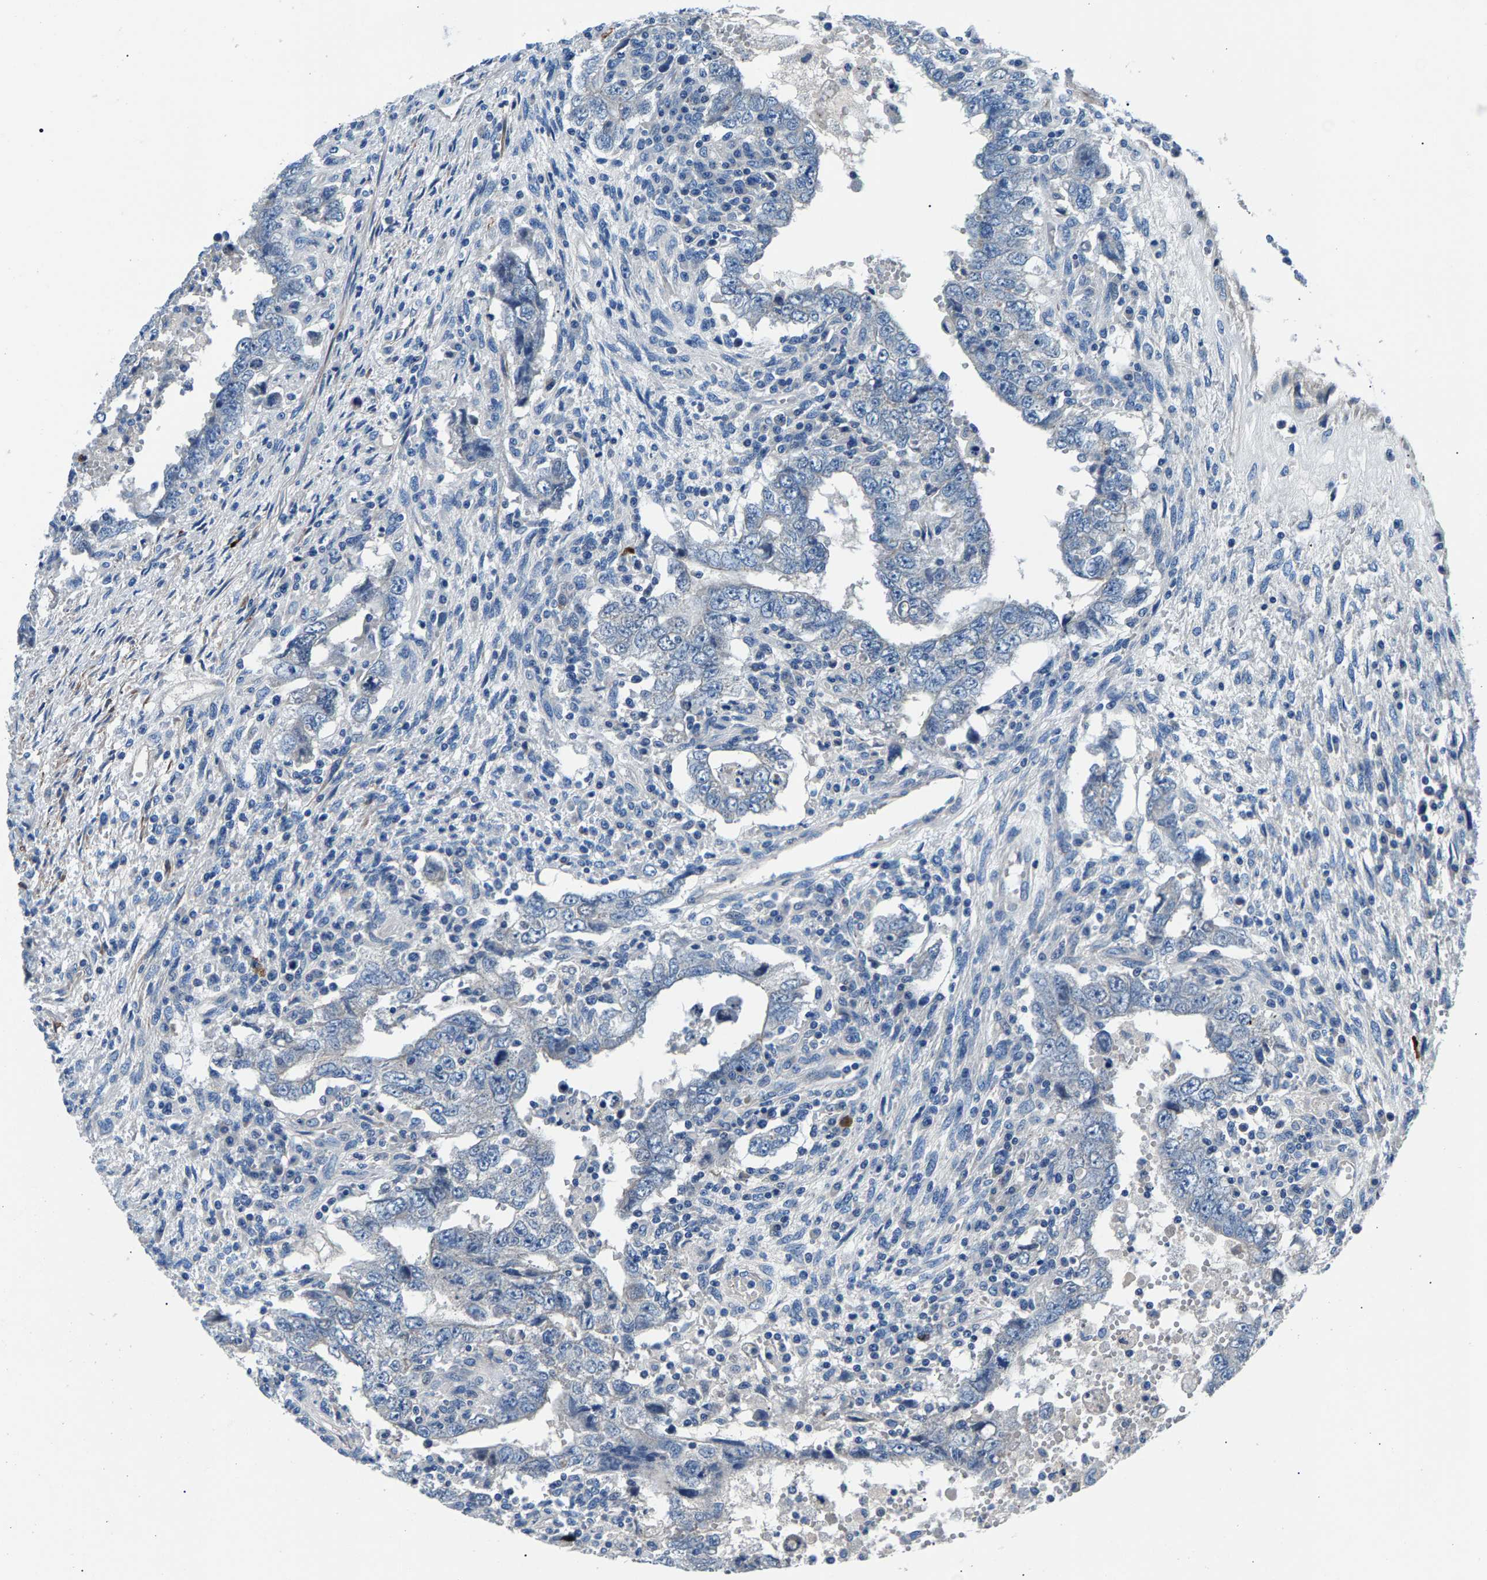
{"staining": {"intensity": "negative", "quantity": "none", "location": "none"}, "tissue": "testis cancer", "cell_type": "Tumor cells", "image_type": "cancer", "snomed": [{"axis": "morphology", "description": "Carcinoma, Embryonal, NOS"}, {"axis": "topography", "description": "Testis"}], "caption": "DAB immunohistochemical staining of testis embryonal carcinoma exhibits no significant staining in tumor cells. Nuclei are stained in blue.", "gene": "CDRT4", "patient": {"sex": "male", "age": 26}}